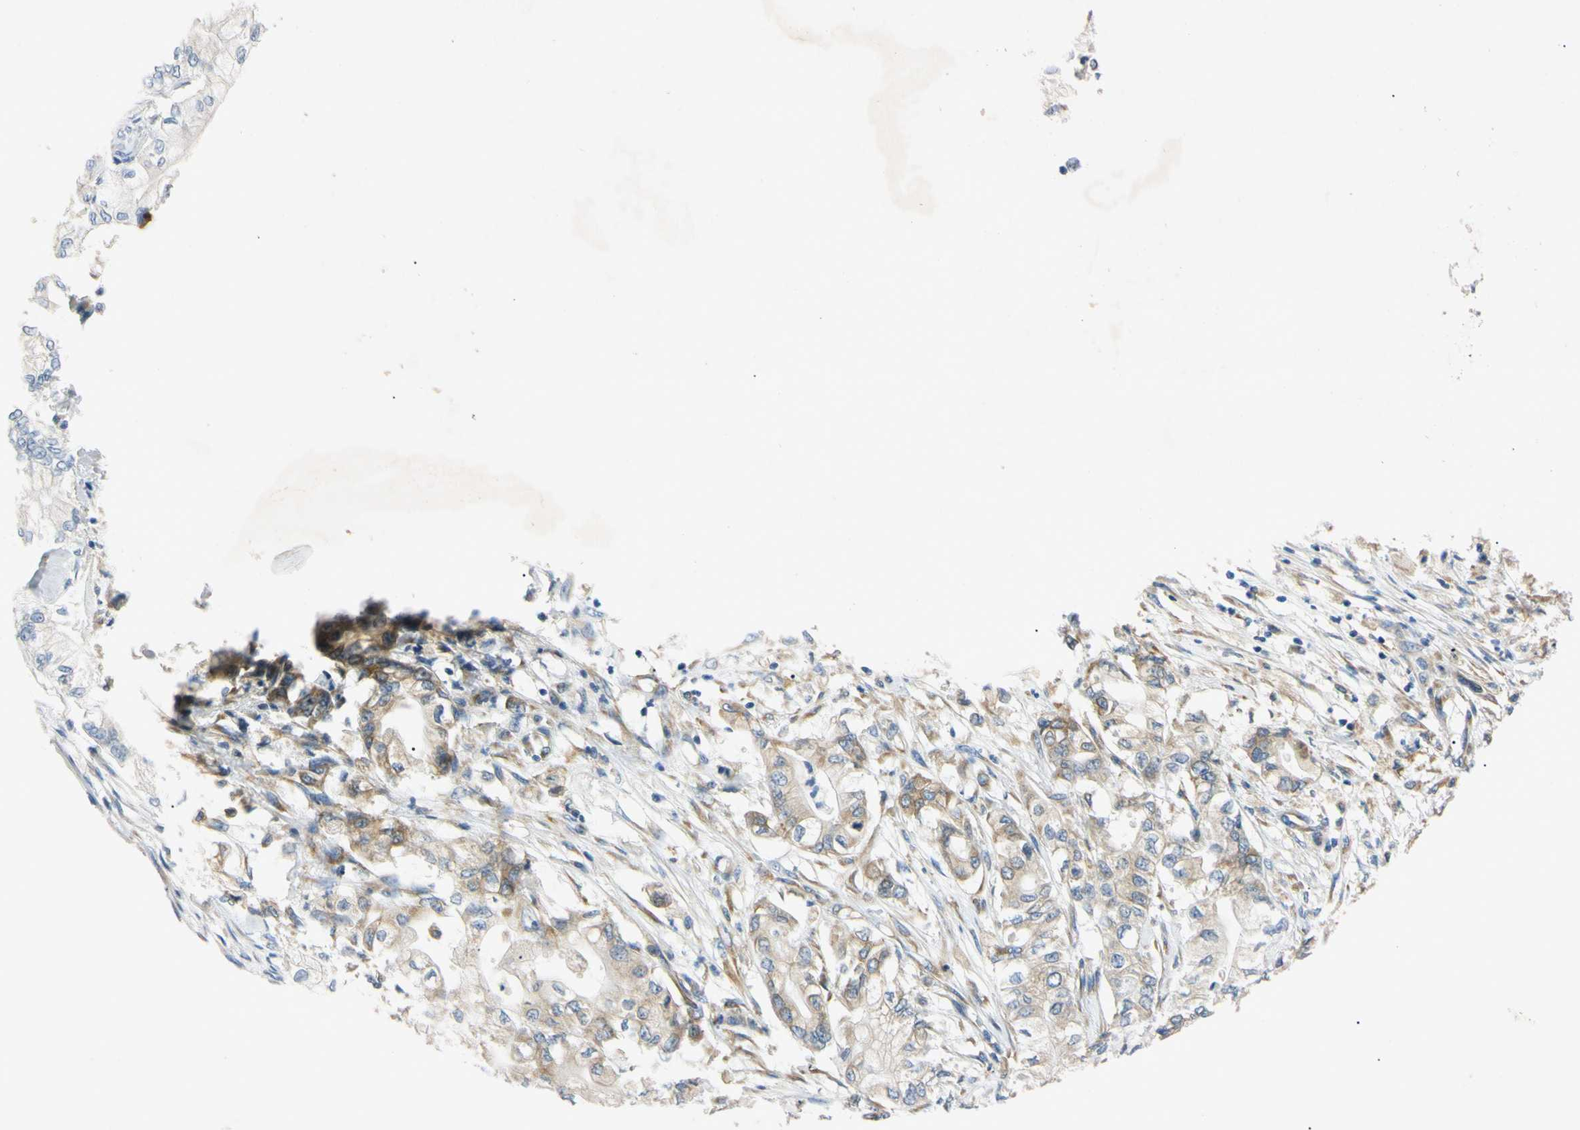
{"staining": {"intensity": "weak", "quantity": "25%-75%", "location": "cytoplasmic/membranous"}, "tissue": "pancreatic cancer", "cell_type": "Tumor cells", "image_type": "cancer", "snomed": [{"axis": "morphology", "description": "Adenocarcinoma, NOS"}, {"axis": "topography", "description": "Pancreas"}], "caption": "Pancreatic adenocarcinoma stained for a protein (brown) shows weak cytoplasmic/membranous positive expression in about 25%-75% of tumor cells.", "gene": "DNAJB12", "patient": {"sex": "male", "age": 70}}